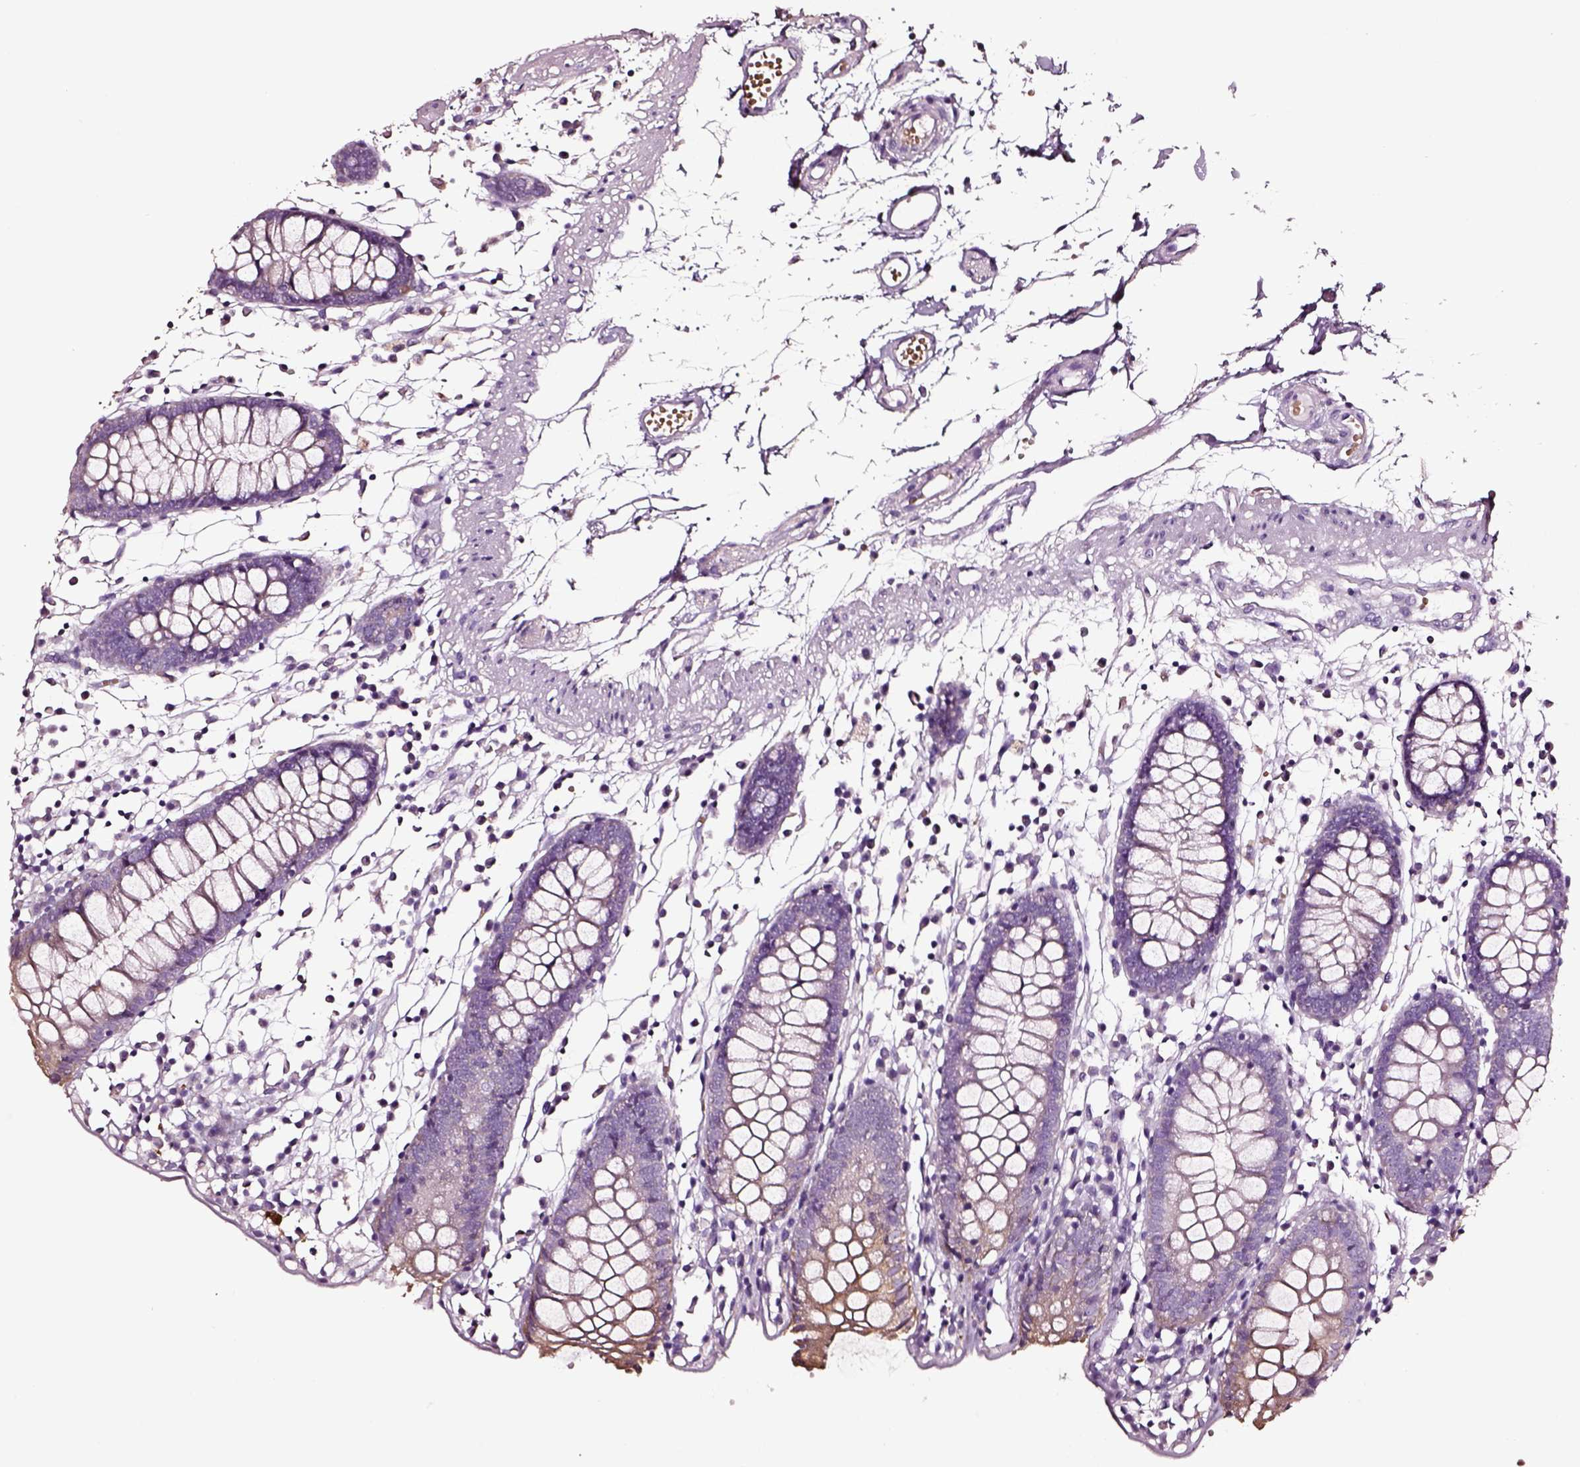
{"staining": {"intensity": "negative", "quantity": "none", "location": "none"}, "tissue": "colon", "cell_type": "Endothelial cells", "image_type": "normal", "snomed": [{"axis": "morphology", "description": "Normal tissue, NOS"}, {"axis": "morphology", "description": "Adenocarcinoma, NOS"}, {"axis": "topography", "description": "Colon"}], "caption": "Histopathology image shows no protein staining in endothelial cells of unremarkable colon. (DAB immunohistochemistry, high magnification).", "gene": "AADAT", "patient": {"sex": "male", "age": 83}}